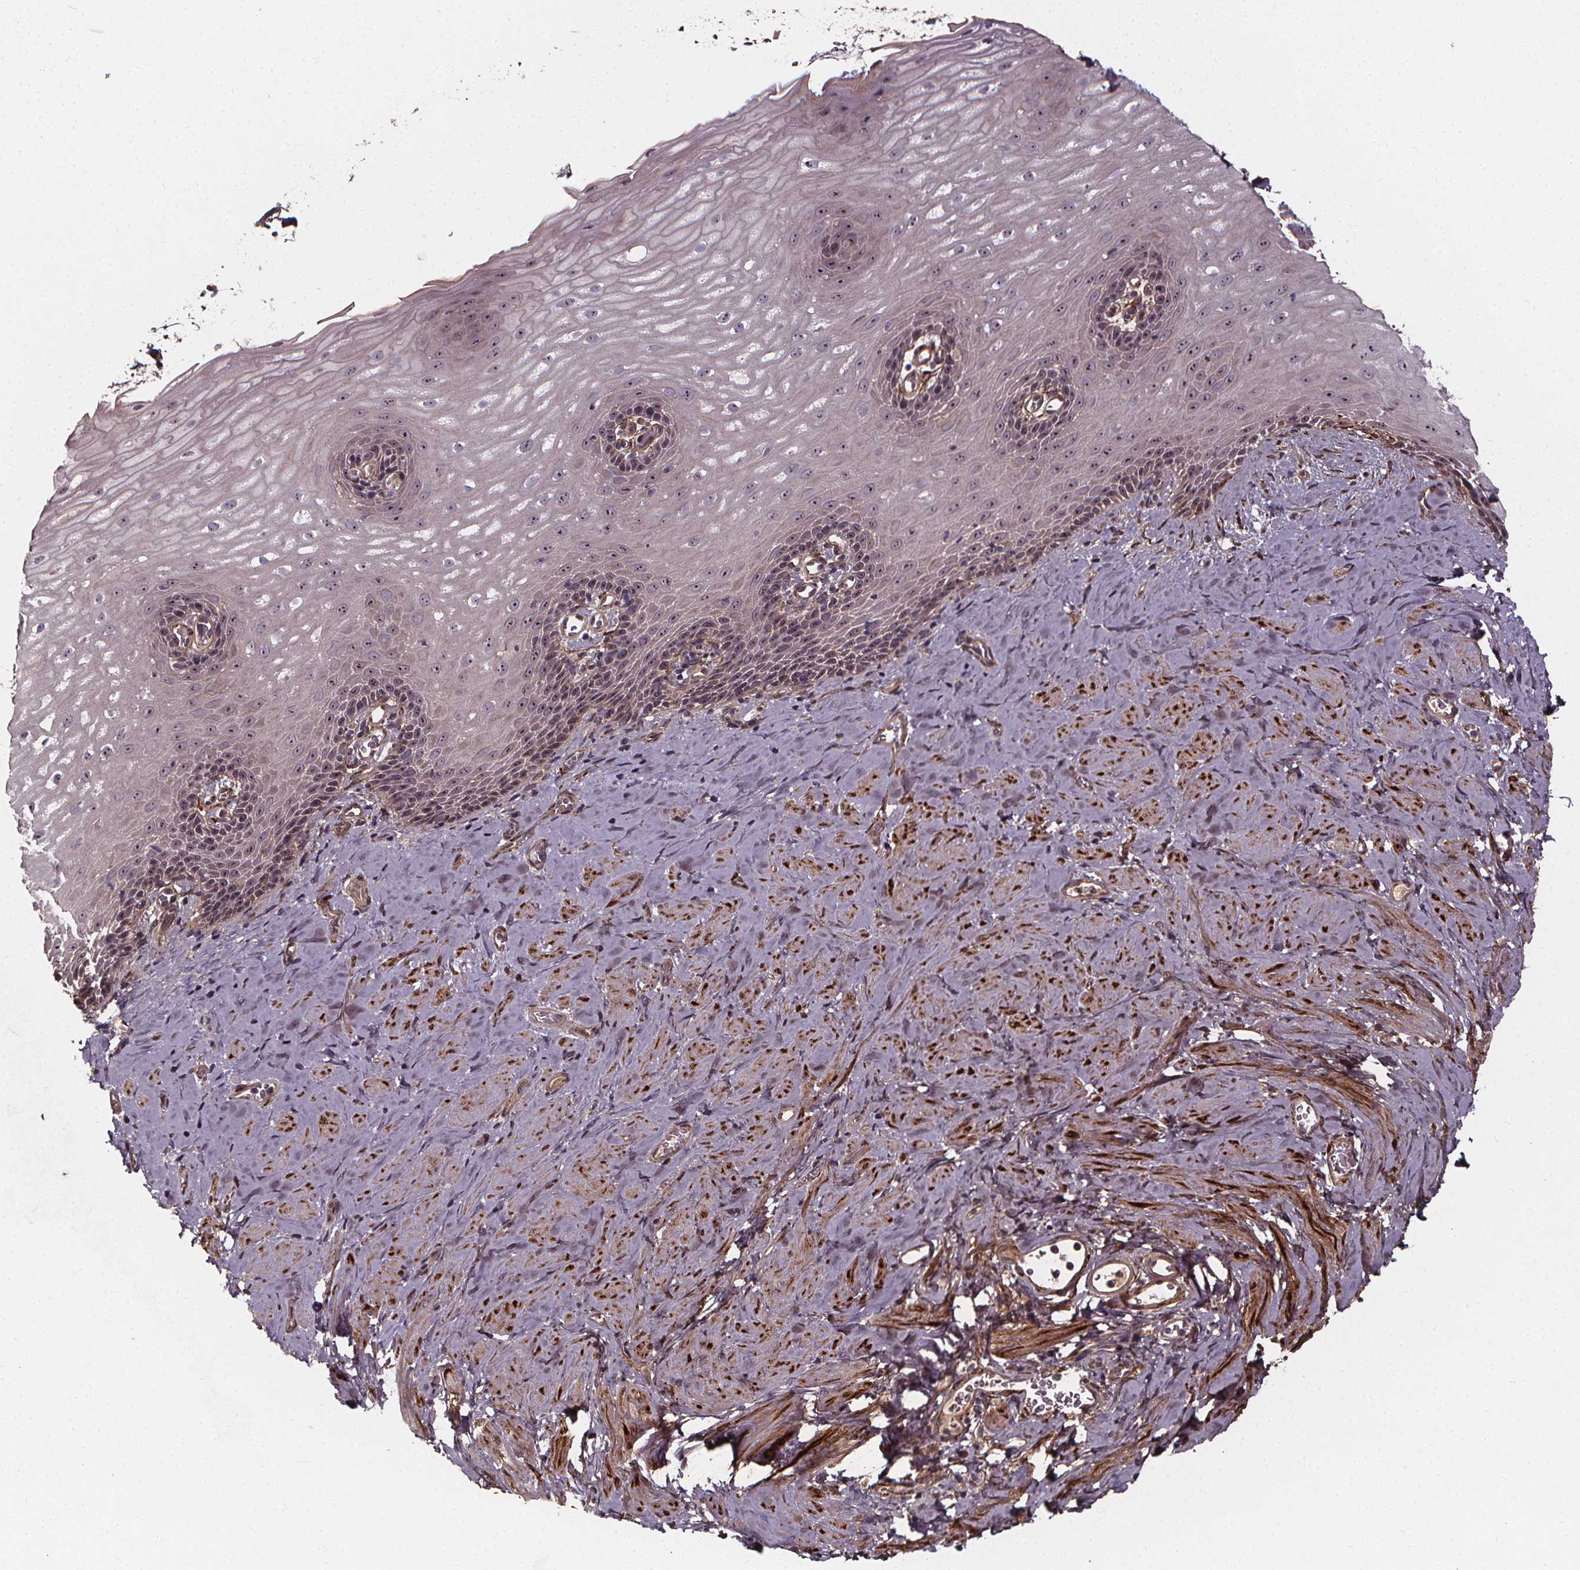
{"staining": {"intensity": "negative", "quantity": "none", "location": "none"}, "tissue": "esophagus", "cell_type": "Squamous epithelial cells", "image_type": "normal", "snomed": [{"axis": "morphology", "description": "Normal tissue, NOS"}, {"axis": "topography", "description": "Esophagus"}], "caption": "An image of esophagus stained for a protein displays no brown staining in squamous epithelial cells.", "gene": "AEBP1", "patient": {"sex": "male", "age": 64}}